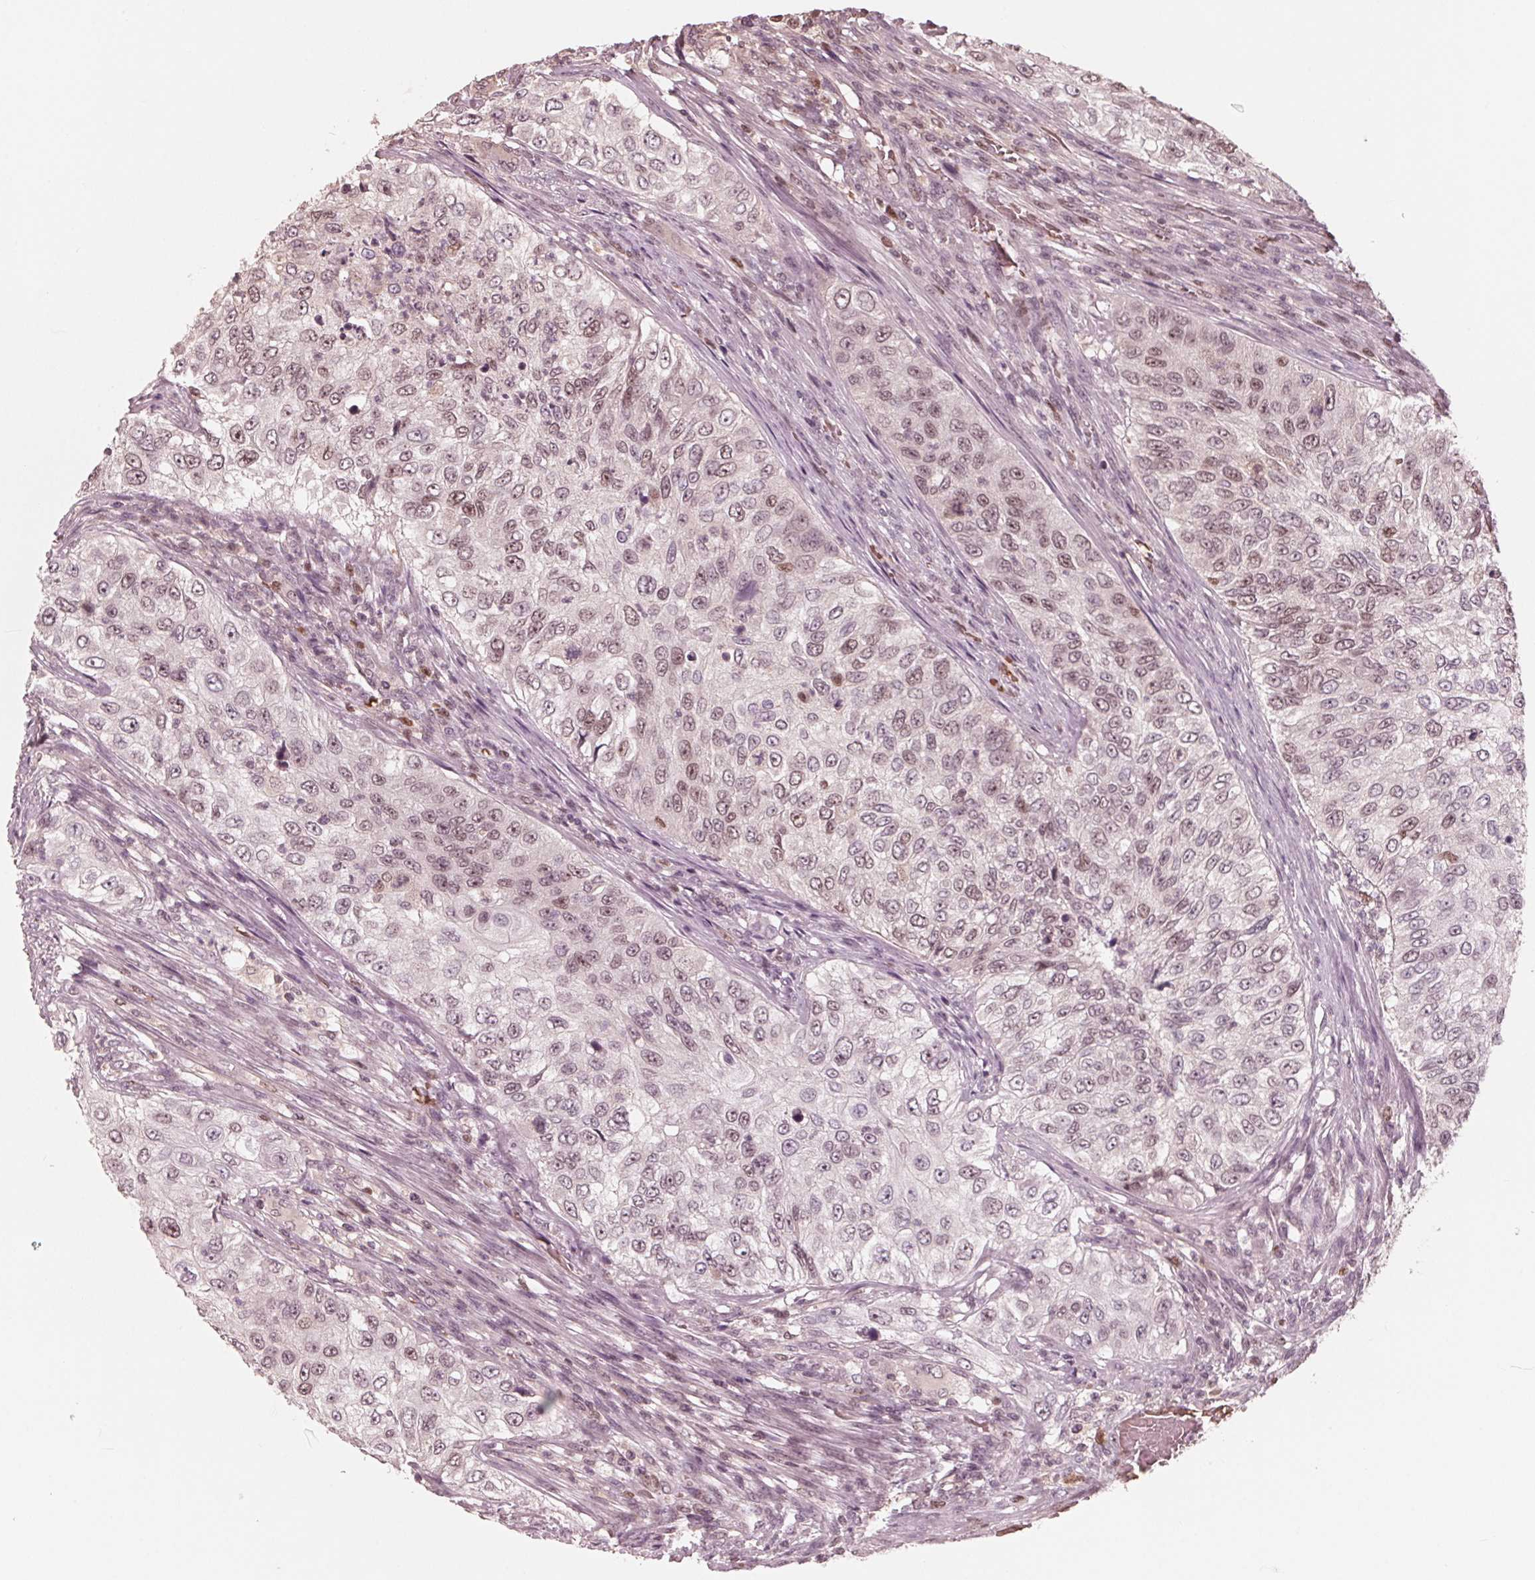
{"staining": {"intensity": "moderate", "quantity": "25%-75%", "location": "nuclear"}, "tissue": "urothelial cancer", "cell_type": "Tumor cells", "image_type": "cancer", "snomed": [{"axis": "morphology", "description": "Urothelial carcinoma, High grade"}, {"axis": "topography", "description": "Urinary bladder"}], "caption": "Protein staining of urothelial carcinoma (high-grade) tissue exhibits moderate nuclear expression in approximately 25%-75% of tumor cells. (DAB = brown stain, brightfield microscopy at high magnification).", "gene": "HIRIP3", "patient": {"sex": "female", "age": 60}}